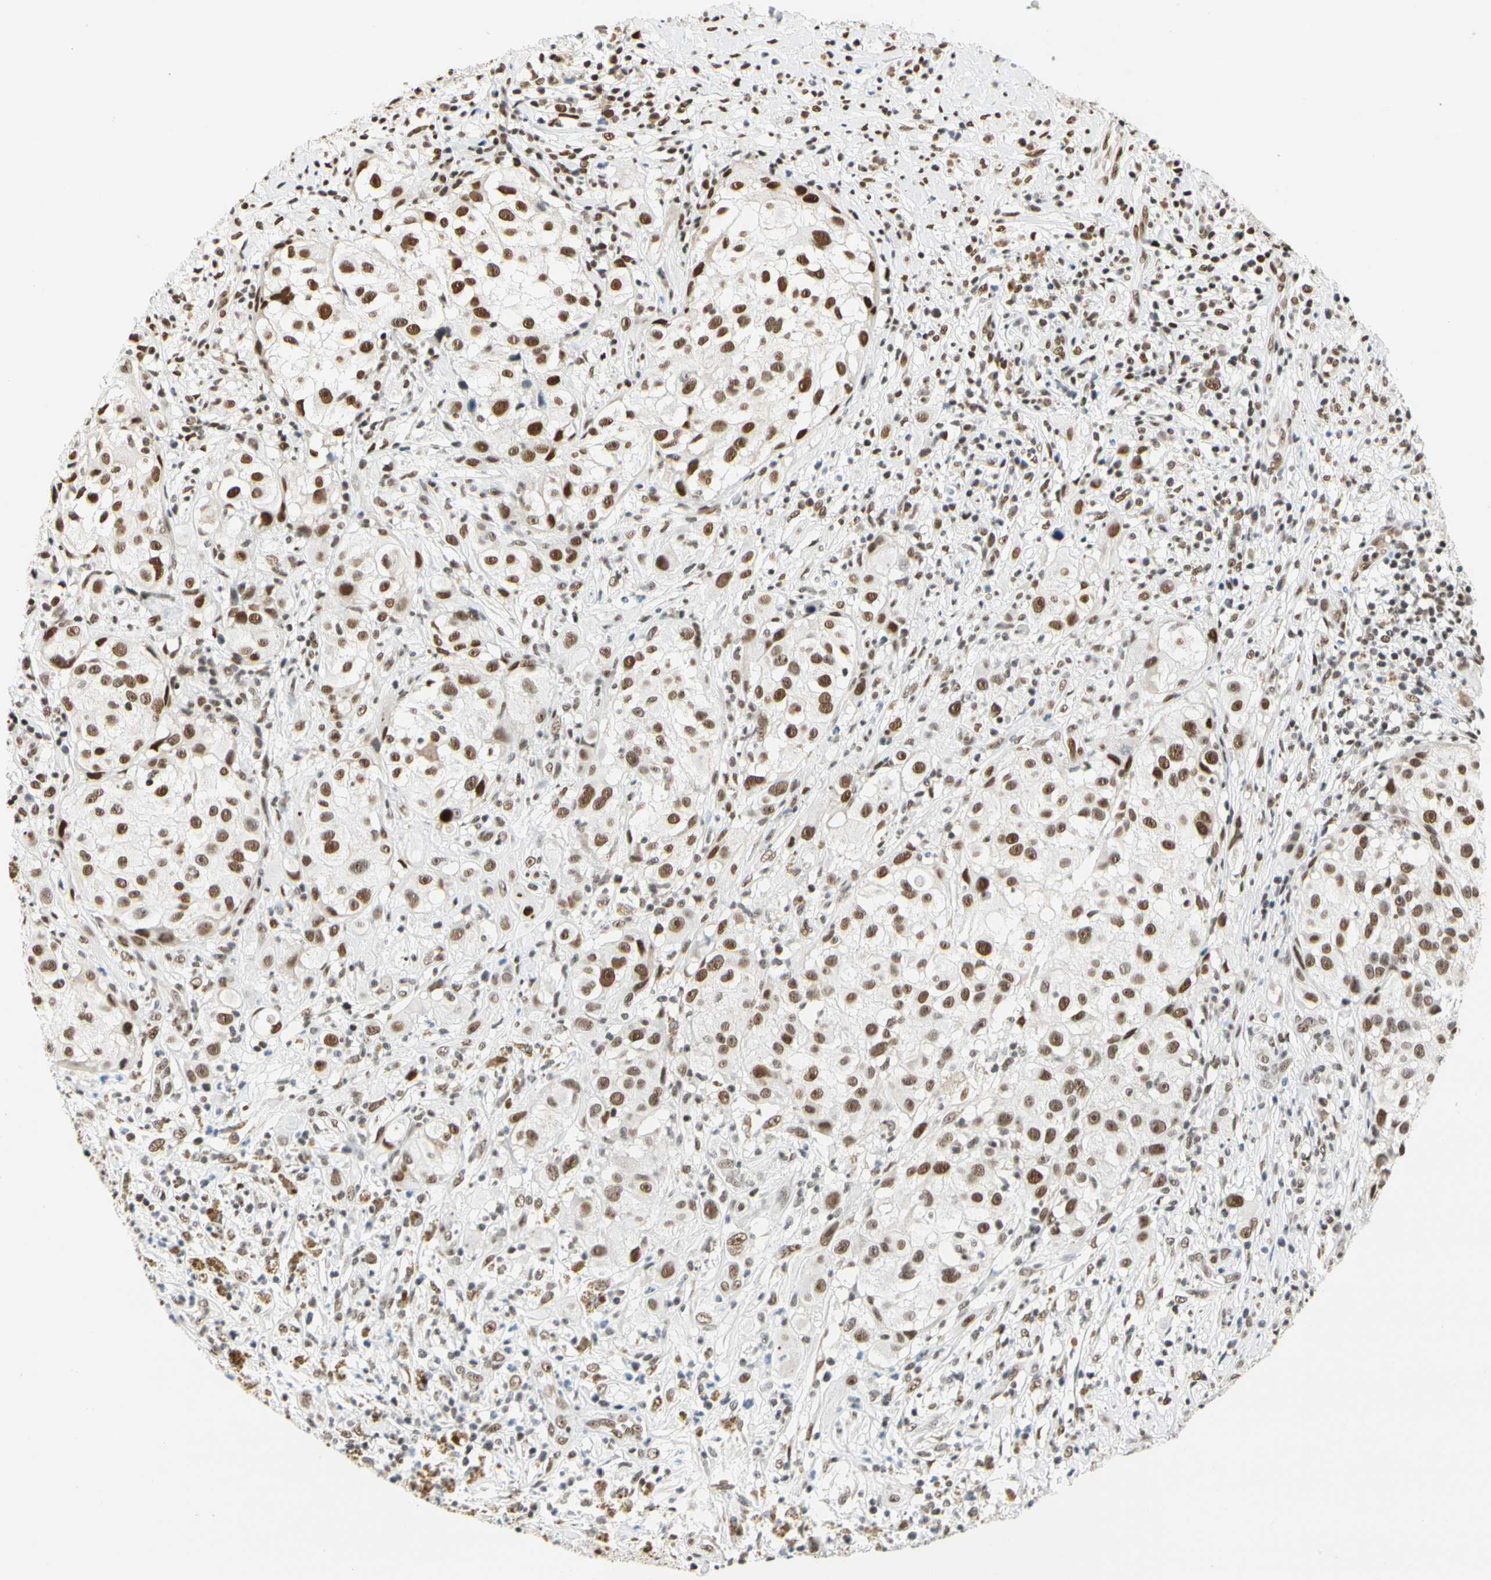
{"staining": {"intensity": "strong", "quantity": ">75%", "location": "nuclear"}, "tissue": "melanoma", "cell_type": "Tumor cells", "image_type": "cancer", "snomed": [{"axis": "morphology", "description": "Necrosis, NOS"}, {"axis": "morphology", "description": "Malignant melanoma, NOS"}, {"axis": "topography", "description": "Skin"}], "caption": "Tumor cells demonstrate high levels of strong nuclear staining in approximately >75% of cells in melanoma.", "gene": "ZSCAN16", "patient": {"sex": "female", "age": 87}}